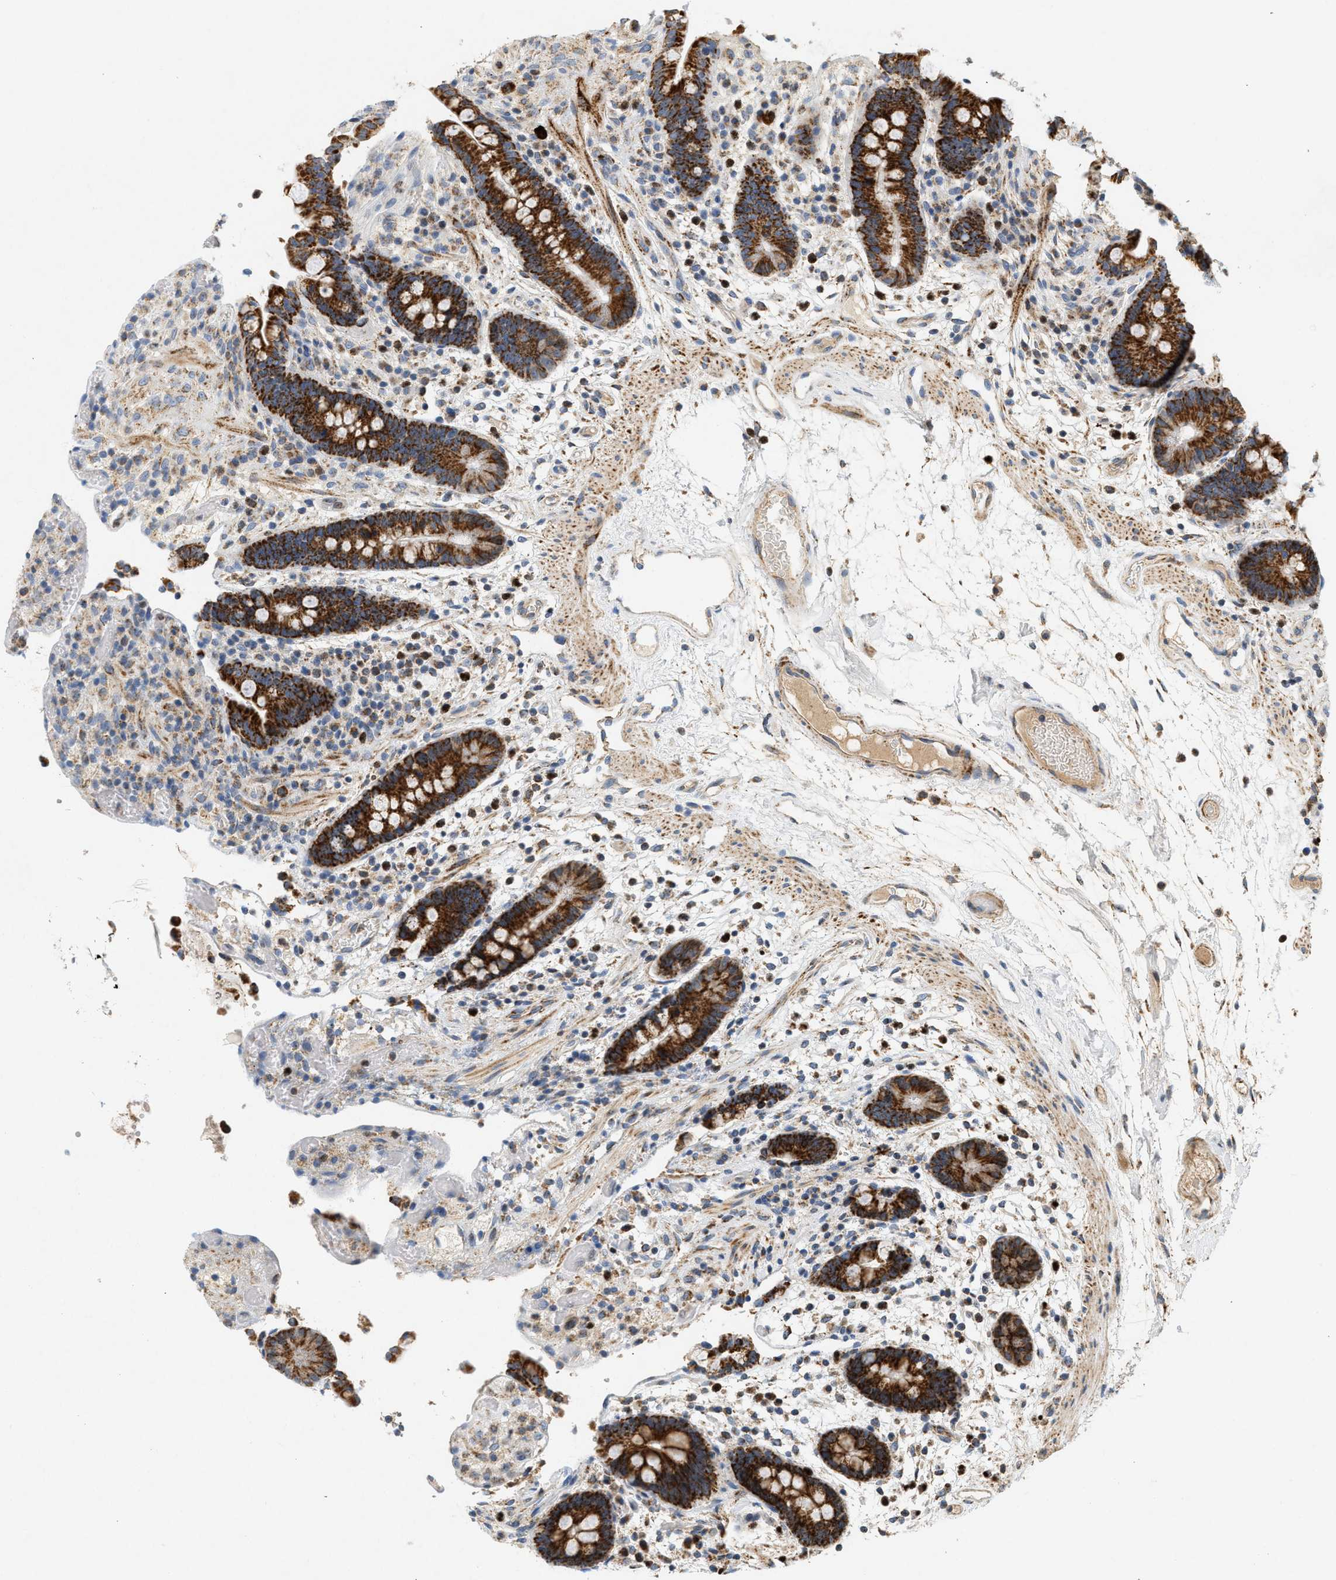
{"staining": {"intensity": "weak", "quantity": "25%-75%", "location": "cytoplasmic/membranous"}, "tissue": "colon", "cell_type": "Endothelial cells", "image_type": "normal", "snomed": [{"axis": "morphology", "description": "Normal tissue, NOS"}, {"axis": "topography", "description": "Colon"}], "caption": "High-power microscopy captured an IHC image of normal colon, revealing weak cytoplasmic/membranous positivity in about 25%-75% of endothelial cells.", "gene": "MCU", "patient": {"sex": "male", "age": 73}}